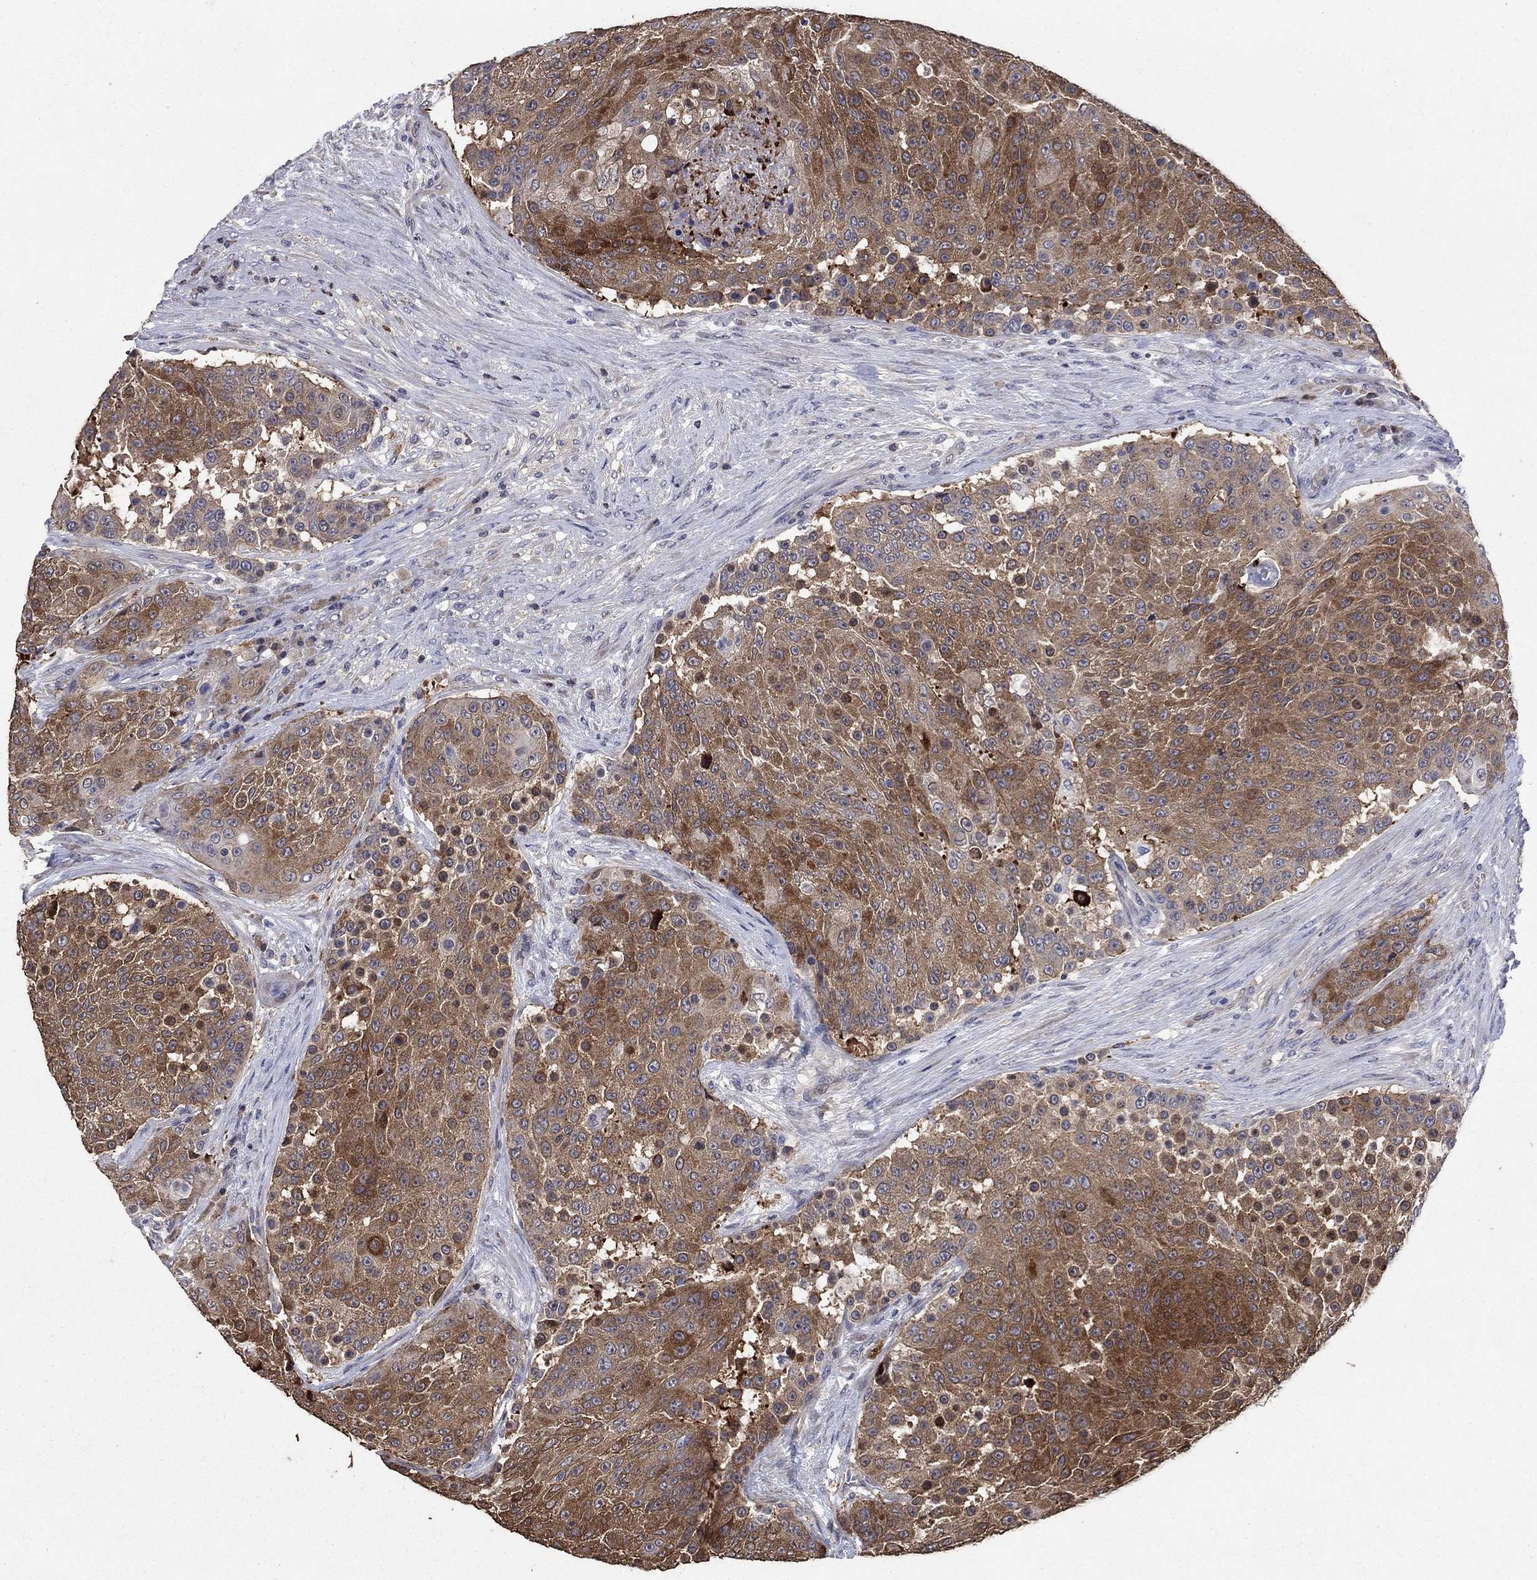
{"staining": {"intensity": "moderate", "quantity": ">75%", "location": "cytoplasmic/membranous"}, "tissue": "urothelial cancer", "cell_type": "Tumor cells", "image_type": "cancer", "snomed": [{"axis": "morphology", "description": "Urothelial carcinoma, High grade"}, {"axis": "topography", "description": "Urinary bladder"}], "caption": "IHC micrograph of urothelial carcinoma (high-grade) stained for a protein (brown), which displays medium levels of moderate cytoplasmic/membranous expression in about >75% of tumor cells.", "gene": "DVL1", "patient": {"sex": "female", "age": 63}}